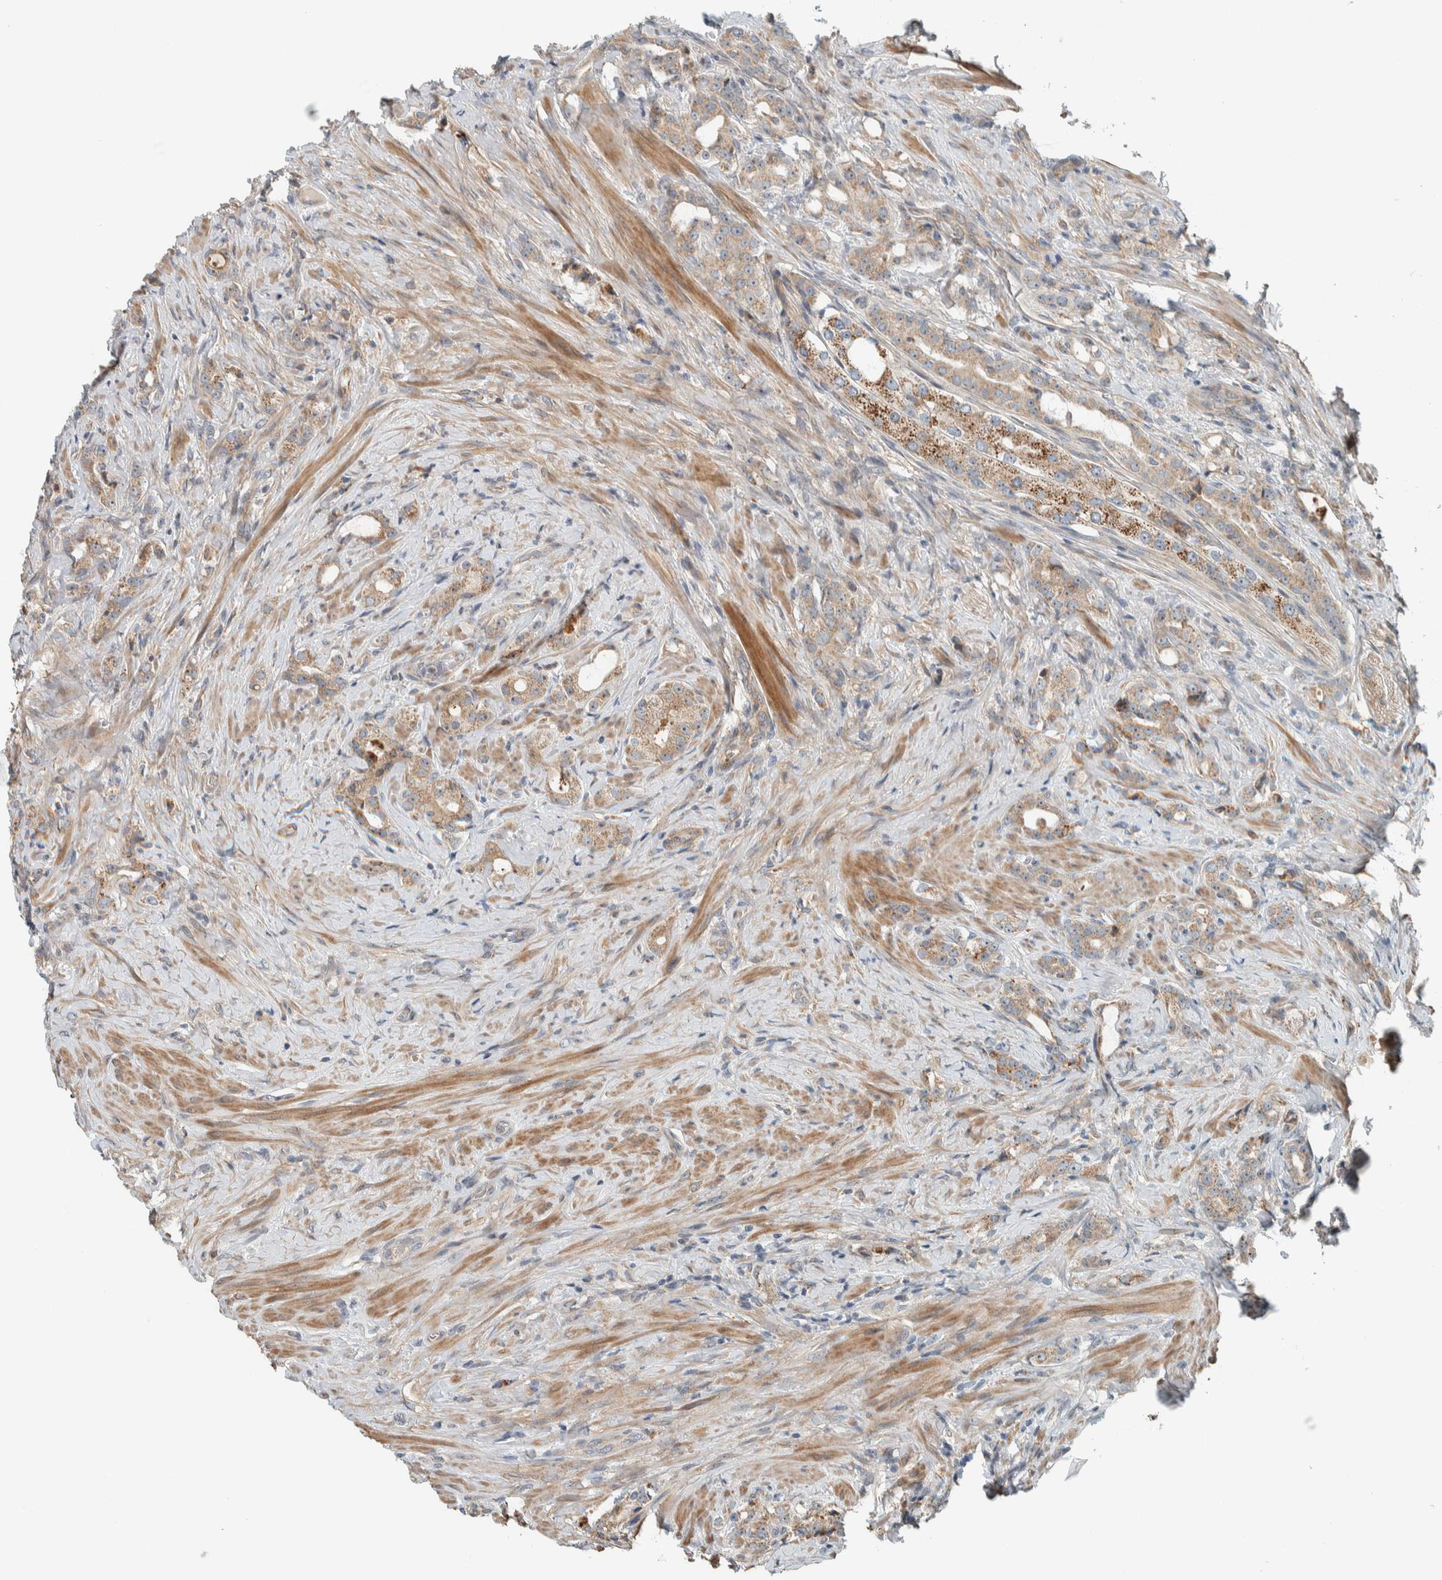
{"staining": {"intensity": "moderate", "quantity": ">75%", "location": "cytoplasmic/membranous"}, "tissue": "prostate cancer", "cell_type": "Tumor cells", "image_type": "cancer", "snomed": [{"axis": "morphology", "description": "Adenocarcinoma, High grade"}, {"axis": "topography", "description": "Prostate"}], "caption": "Approximately >75% of tumor cells in human adenocarcinoma (high-grade) (prostate) display moderate cytoplasmic/membranous protein expression as visualized by brown immunohistochemical staining.", "gene": "SLFN12L", "patient": {"sex": "male", "age": 63}}